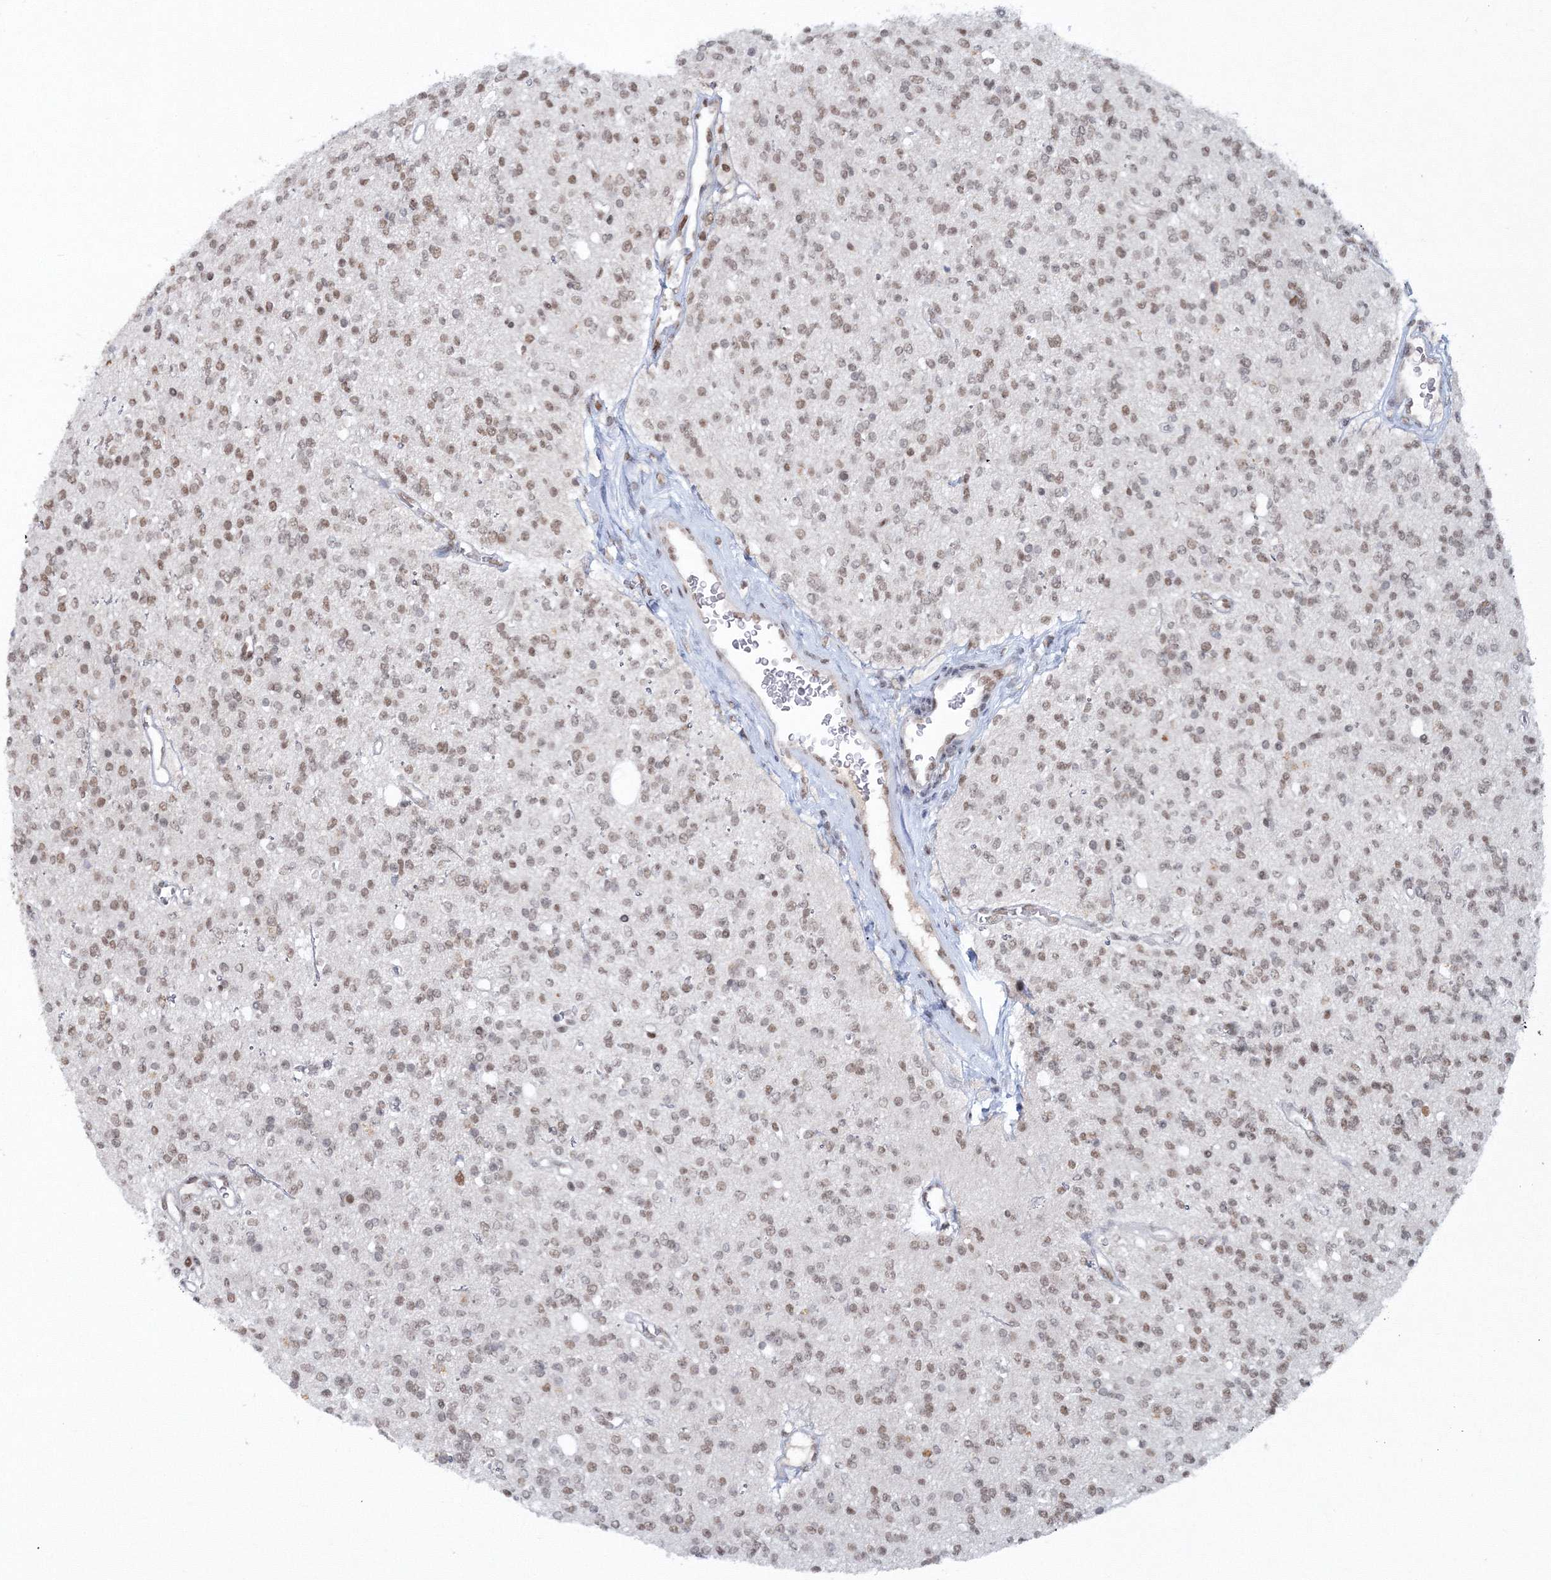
{"staining": {"intensity": "weak", "quantity": "25%-75%", "location": "nuclear"}, "tissue": "glioma", "cell_type": "Tumor cells", "image_type": "cancer", "snomed": [{"axis": "morphology", "description": "Glioma, malignant, High grade"}, {"axis": "topography", "description": "Brain"}], "caption": "Brown immunohistochemical staining in glioma demonstrates weak nuclear positivity in approximately 25%-75% of tumor cells.", "gene": "C3orf33", "patient": {"sex": "male", "age": 34}}